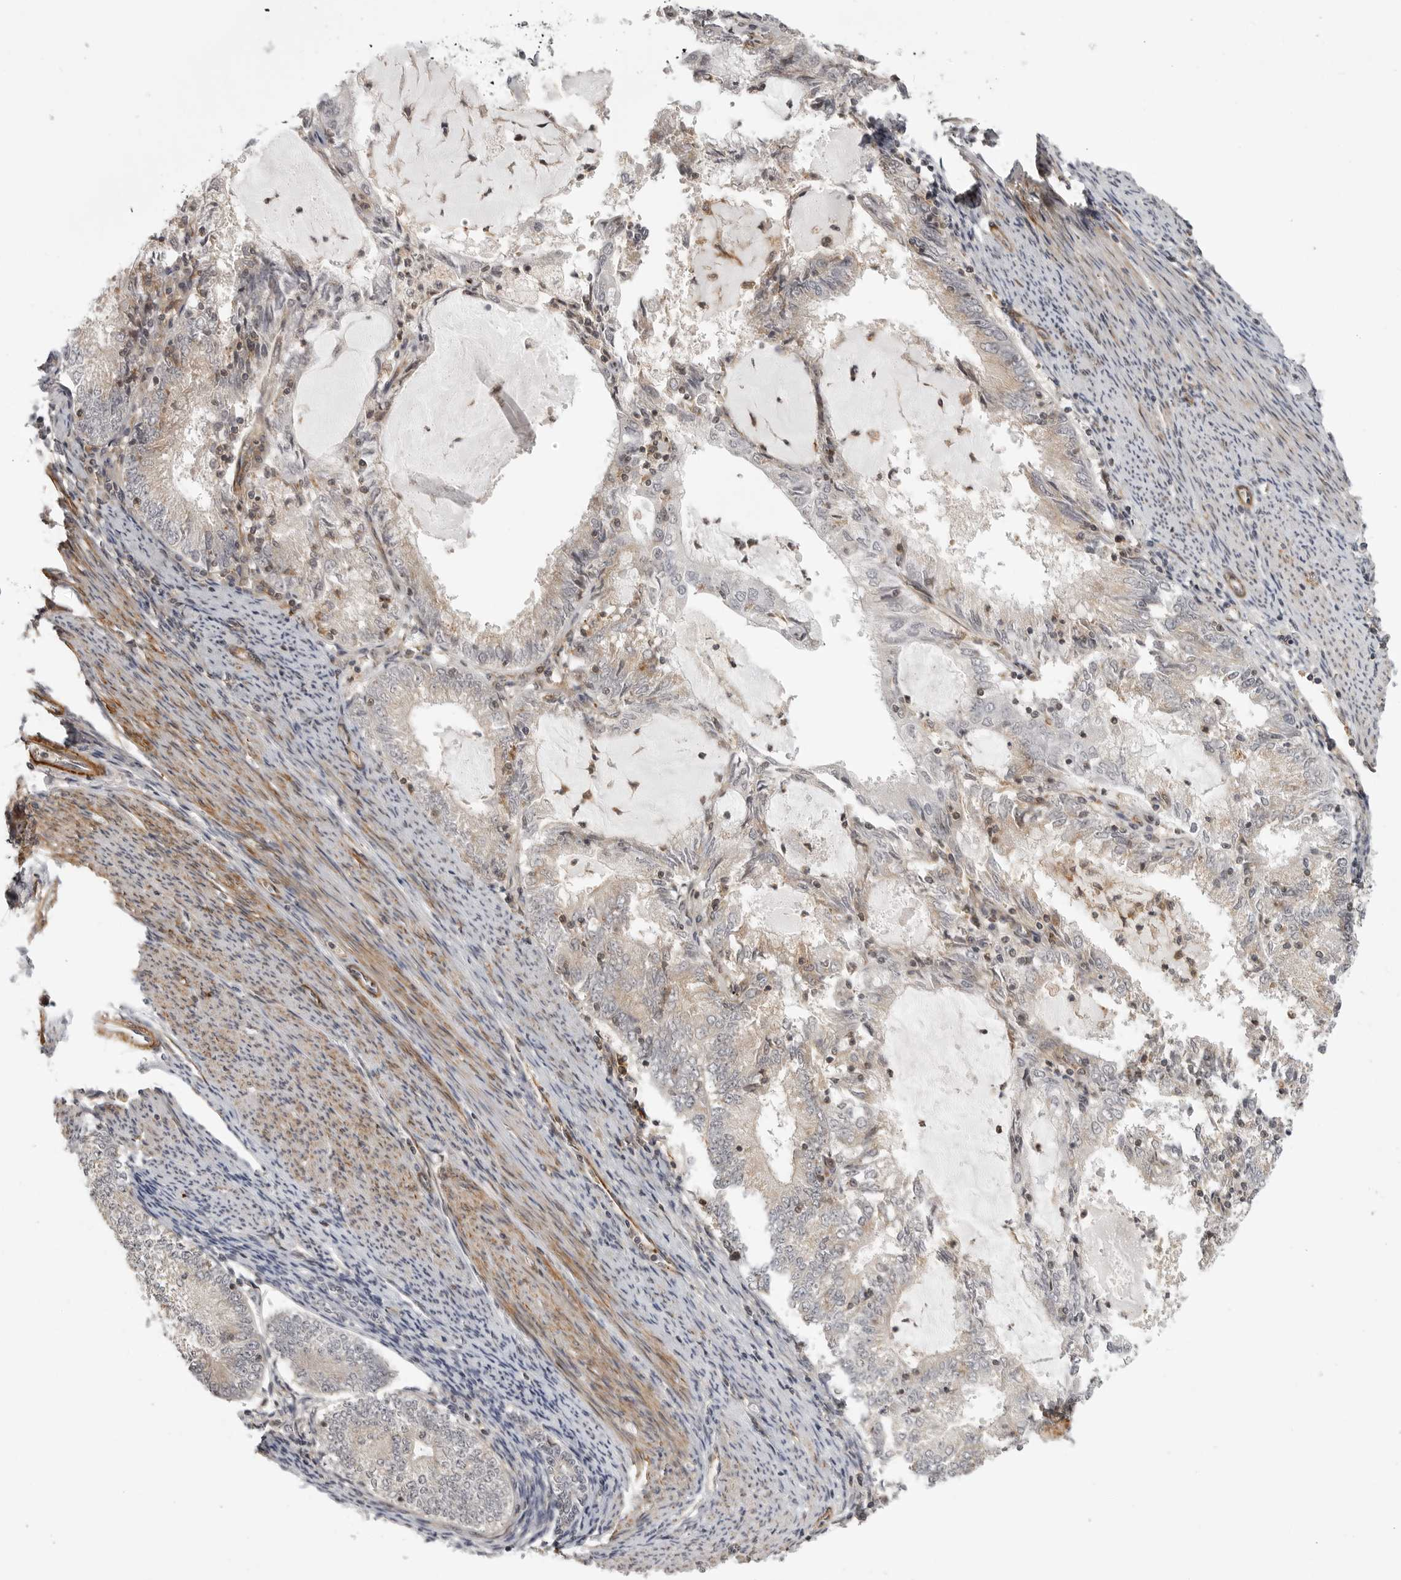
{"staining": {"intensity": "weak", "quantity": "<25%", "location": "cytoplasmic/membranous"}, "tissue": "endometrial cancer", "cell_type": "Tumor cells", "image_type": "cancer", "snomed": [{"axis": "morphology", "description": "Adenocarcinoma, NOS"}, {"axis": "topography", "description": "Endometrium"}], "caption": "Immunohistochemistry (IHC) of human endometrial cancer (adenocarcinoma) shows no expression in tumor cells. Nuclei are stained in blue.", "gene": "TUT4", "patient": {"sex": "female", "age": 57}}